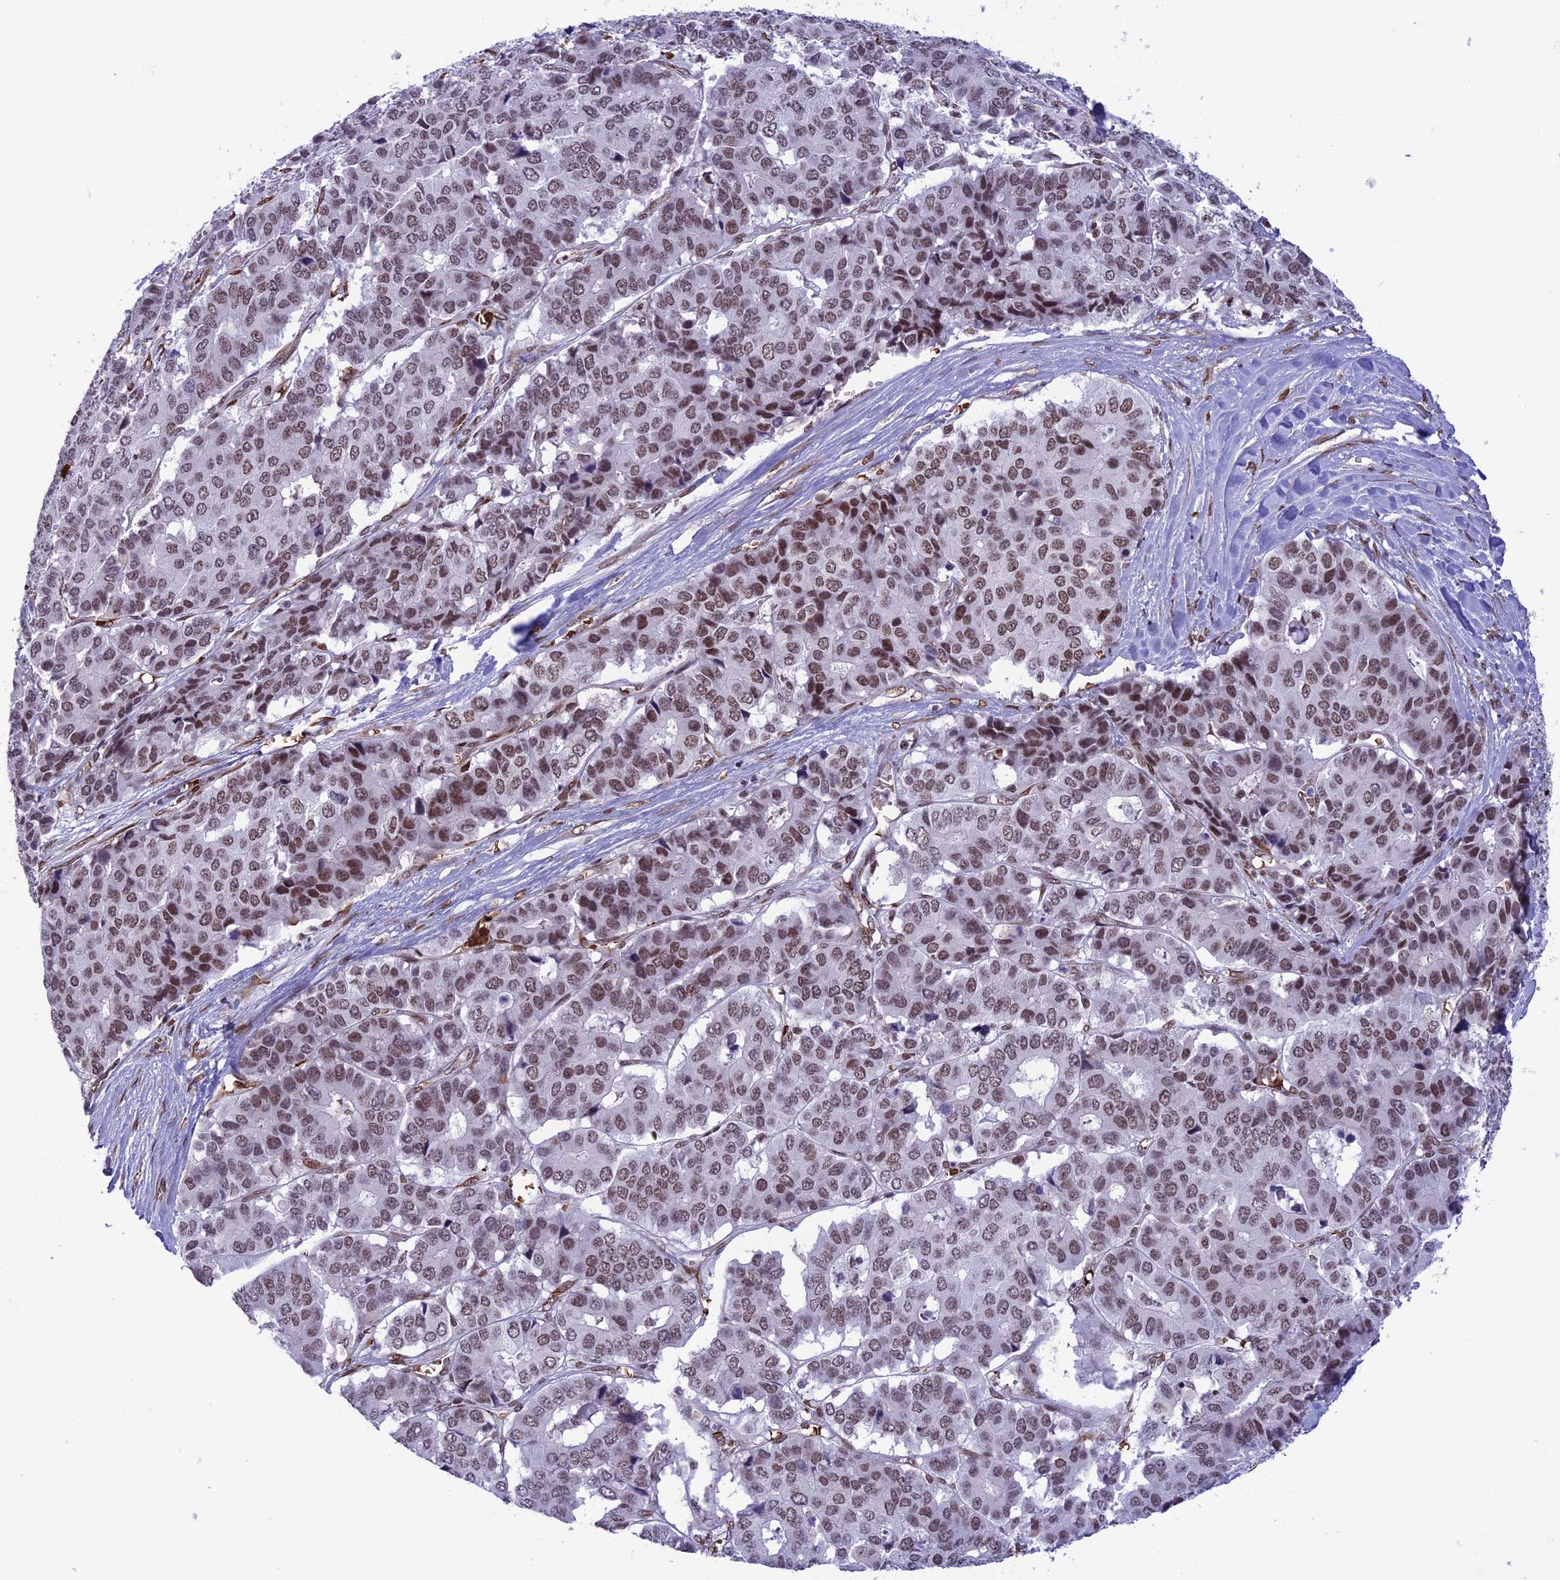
{"staining": {"intensity": "moderate", "quantity": ">75%", "location": "nuclear"}, "tissue": "pancreatic cancer", "cell_type": "Tumor cells", "image_type": "cancer", "snomed": [{"axis": "morphology", "description": "Adenocarcinoma, NOS"}, {"axis": "topography", "description": "Pancreas"}], "caption": "This histopathology image demonstrates IHC staining of adenocarcinoma (pancreatic), with medium moderate nuclear positivity in approximately >75% of tumor cells.", "gene": "MPHOSPH8", "patient": {"sex": "male", "age": 50}}